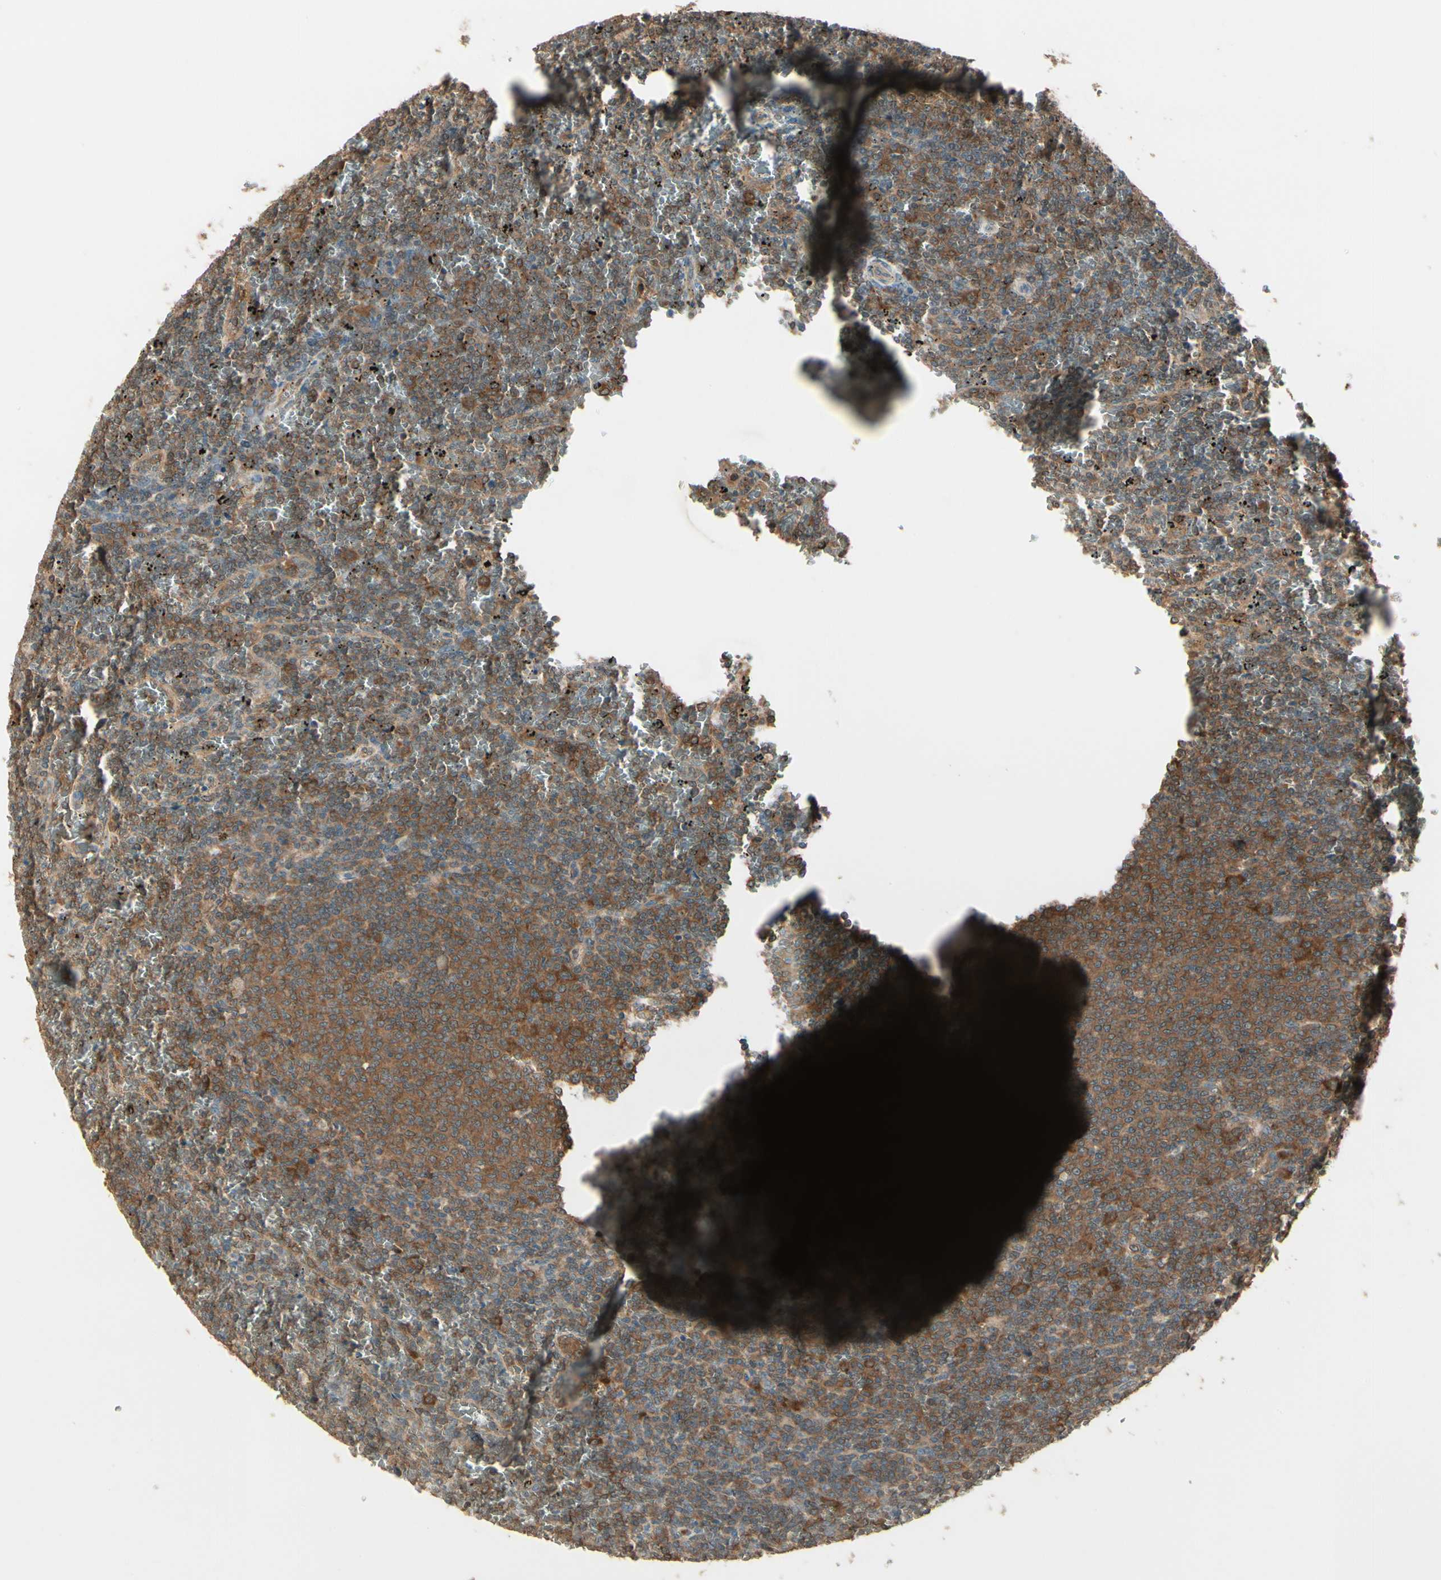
{"staining": {"intensity": "strong", "quantity": ">75%", "location": "cytoplasmic/membranous"}, "tissue": "lymphoma", "cell_type": "Tumor cells", "image_type": "cancer", "snomed": [{"axis": "morphology", "description": "Malignant lymphoma, non-Hodgkin's type, Low grade"}, {"axis": "topography", "description": "Spleen"}], "caption": "Tumor cells reveal strong cytoplasmic/membranous expression in approximately >75% of cells in low-grade malignant lymphoma, non-Hodgkin's type. (DAB = brown stain, brightfield microscopy at high magnification).", "gene": "CCT7", "patient": {"sex": "female", "age": 77}}